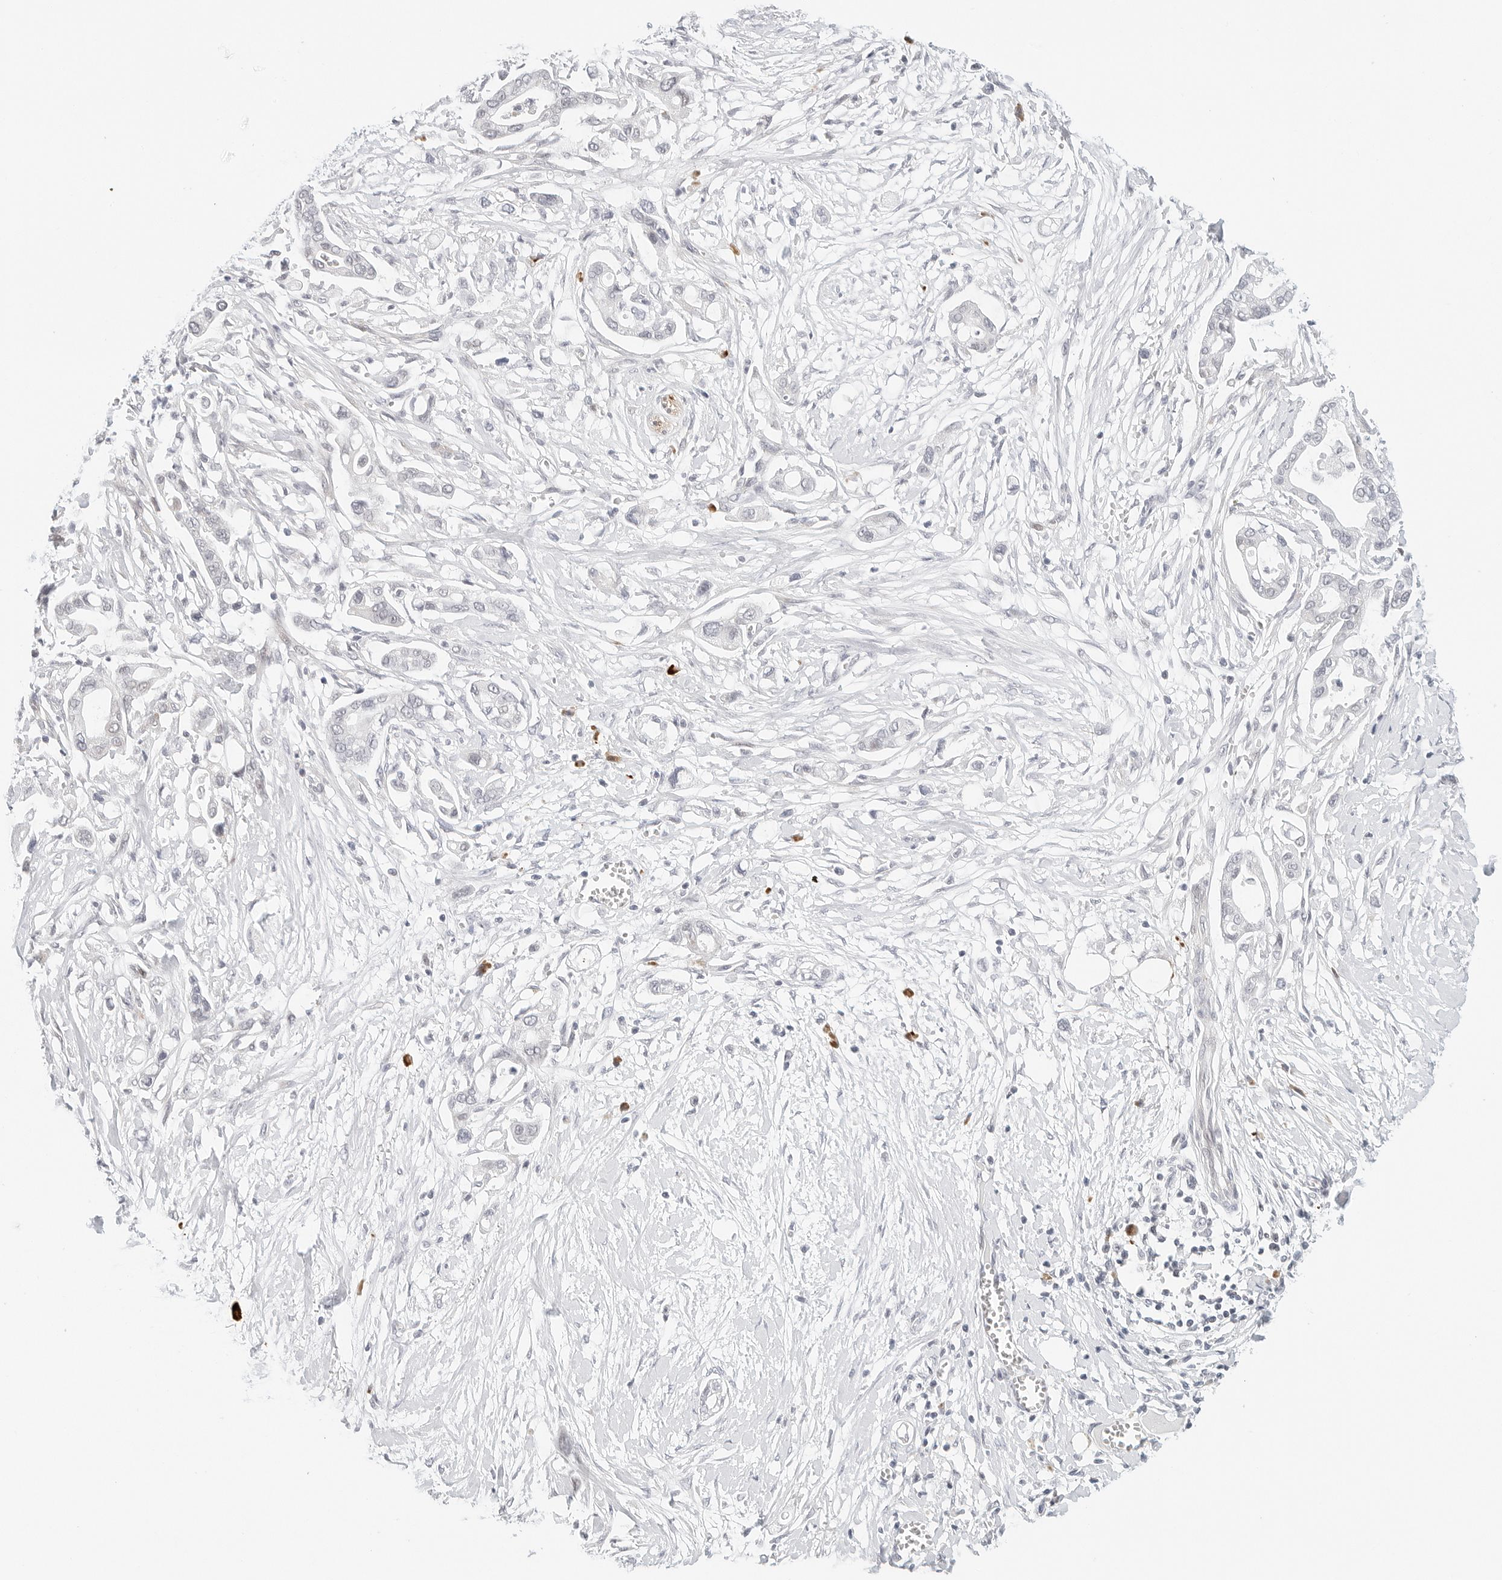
{"staining": {"intensity": "negative", "quantity": "none", "location": "none"}, "tissue": "pancreatic cancer", "cell_type": "Tumor cells", "image_type": "cancer", "snomed": [{"axis": "morphology", "description": "Adenocarcinoma, NOS"}, {"axis": "topography", "description": "Pancreas"}], "caption": "IHC photomicrograph of neoplastic tissue: adenocarcinoma (pancreatic) stained with DAB reveals no significant protein expression in tumor cells.", "gene": "PARP10", "patient": {"sex": "male", "age": 68}}